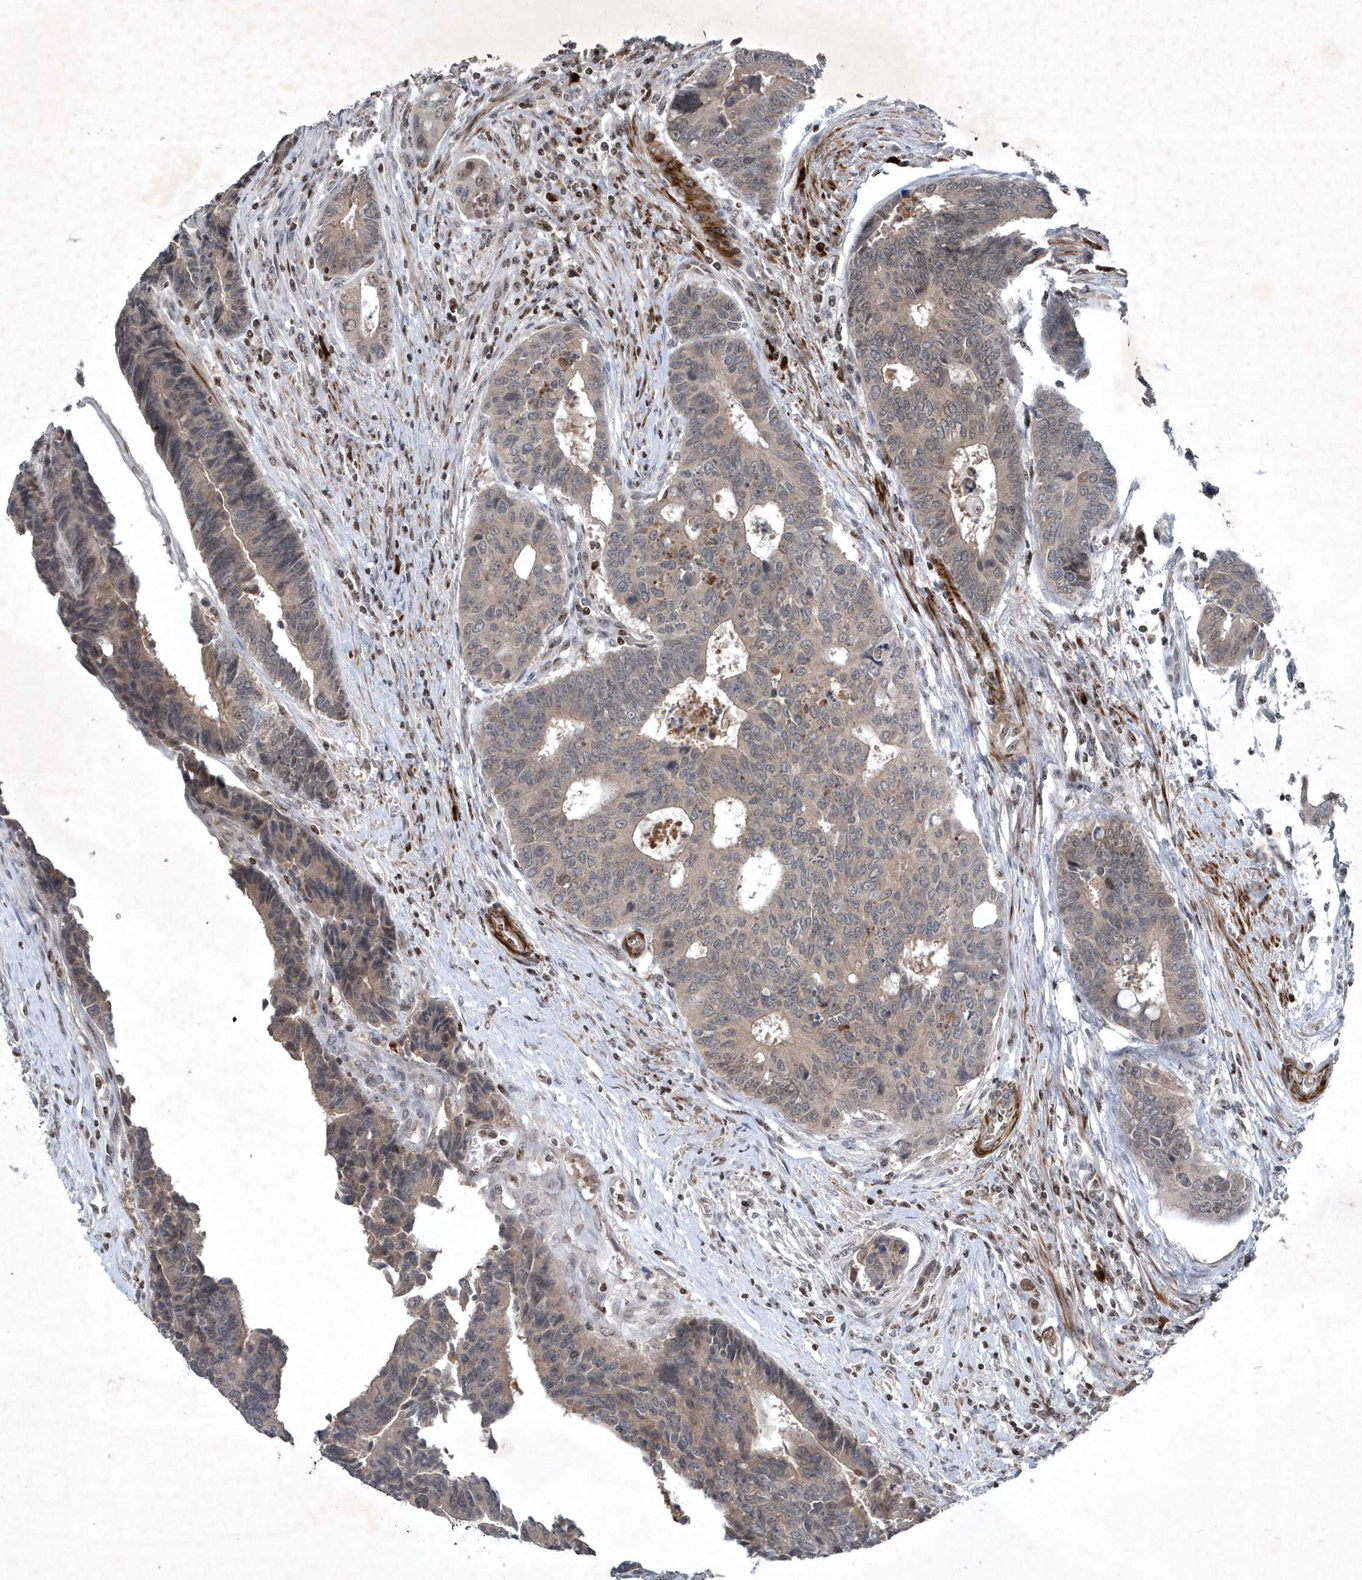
{"staining": {"intensity": "weak", "quantity": "25%-75%", "location": "cytoplasmic/membranous,nuclear"}, "tissue": "colorectal cancer", "cell_type": "Tumor cells", "image_type": "cancer", "snomed": [{"axis": "morphology", "description": "Adenocarcinoma, NOS"}, {"axis": "topography", "description": "Rectum"}], "caption": "A brown stain shows weak cytoplasmic/membranous and nuclear positivity of a protein in human colorectal adenocarcinoma tumor cells.", "gene": "QTRT2", "patient": {"sex": "male", "age": 84}}